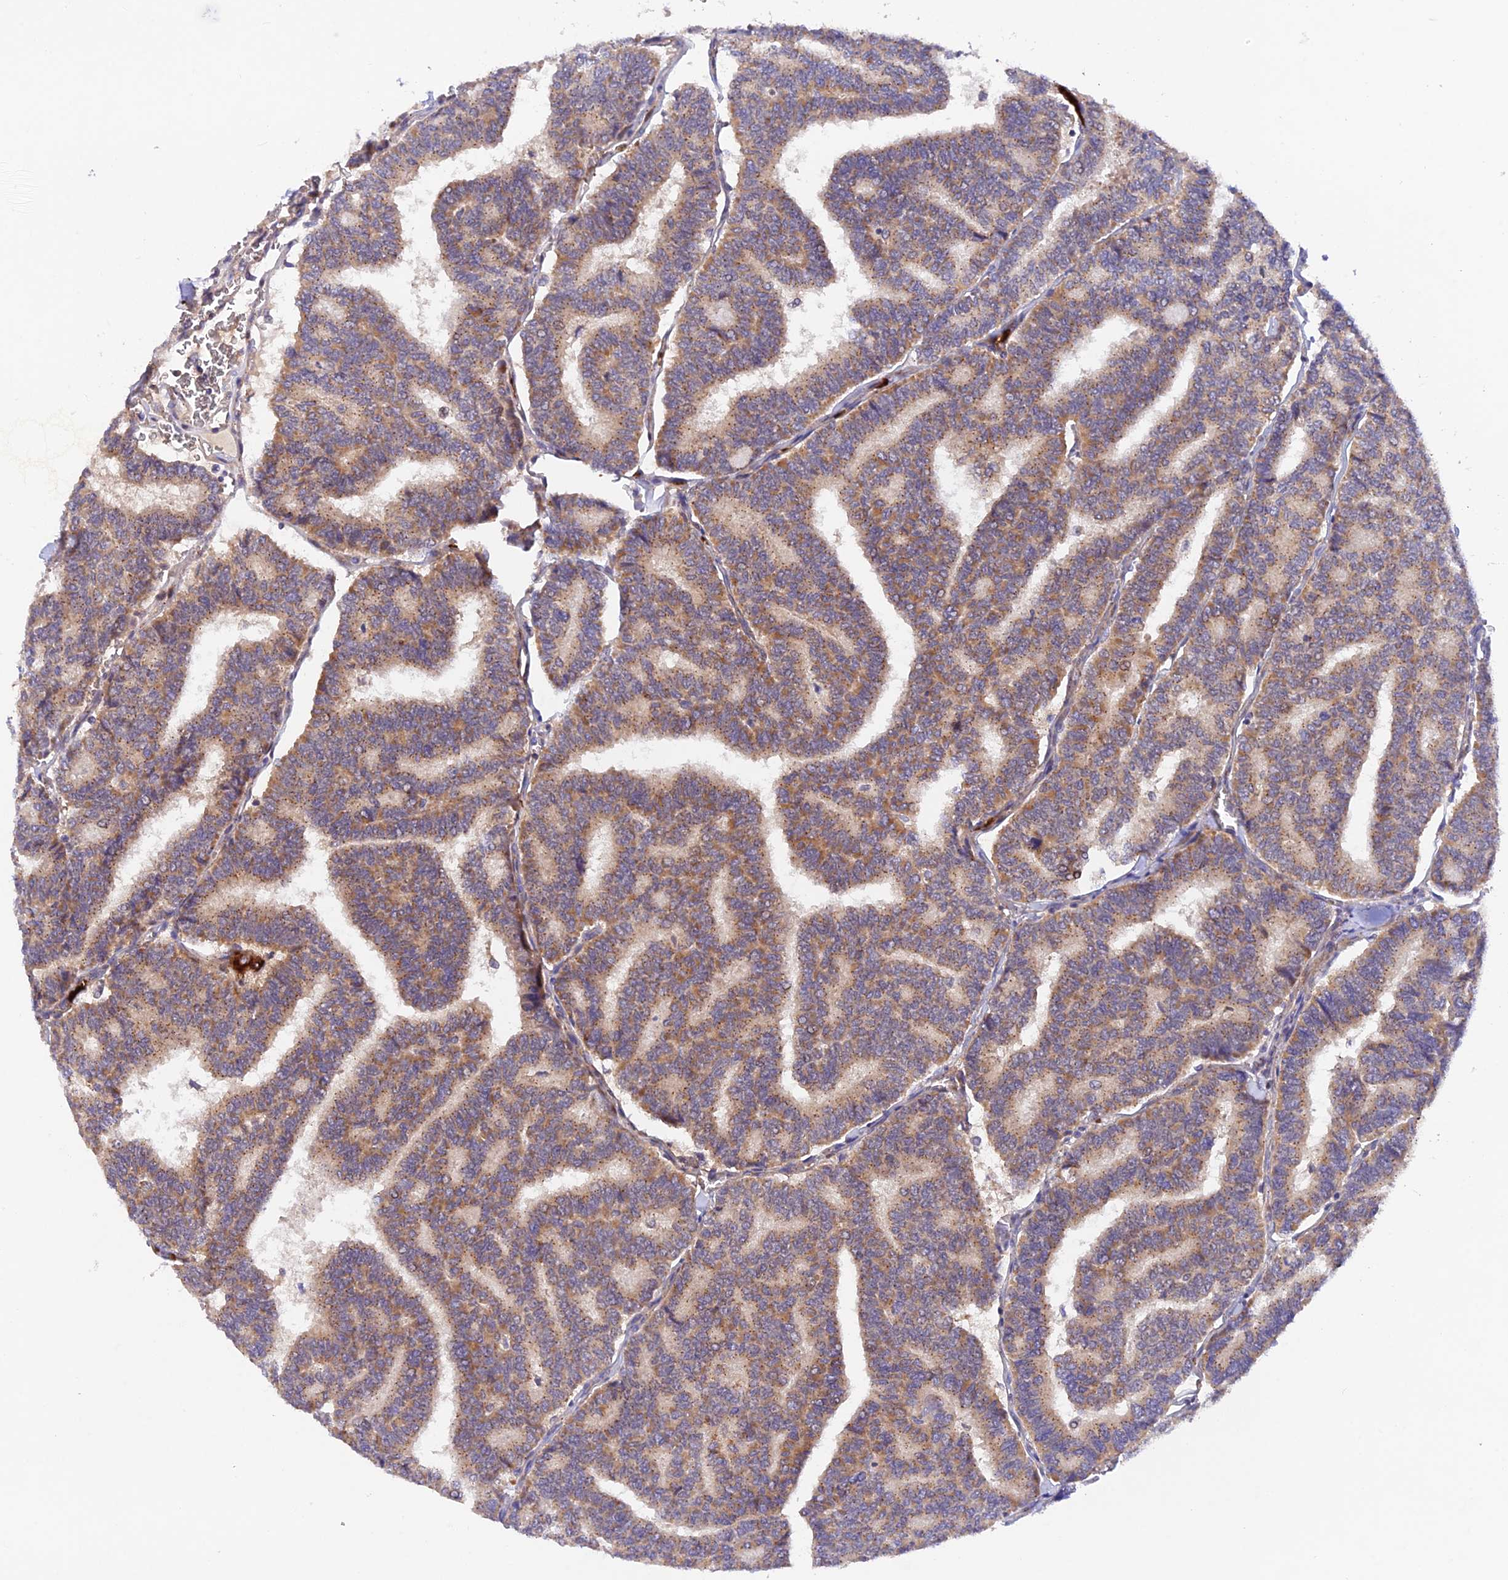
{"staining": {"intensity": "moderate", "quantity": ">75%", "location": "cytoplasmic/membranous"}, "tissue": "thyroid cancer", "cell_type": "Tumor cells", "image_type": "cancer", "snomed": [{"axis": "morphology", "description": "Papillary adenocarcinoma, NOS"}, {"axis": "topography", "description": "Thyroid gland"}], "caption": "There is medium levels of moderate cytoplasmic/membranous staining in tumor cells of thyroid papillary adenocarcinoma, as demonstrated by immunohistochemical staining (brown color).", "gene": "WDFY4", "patient": {"sex": "female", "age": 35}}